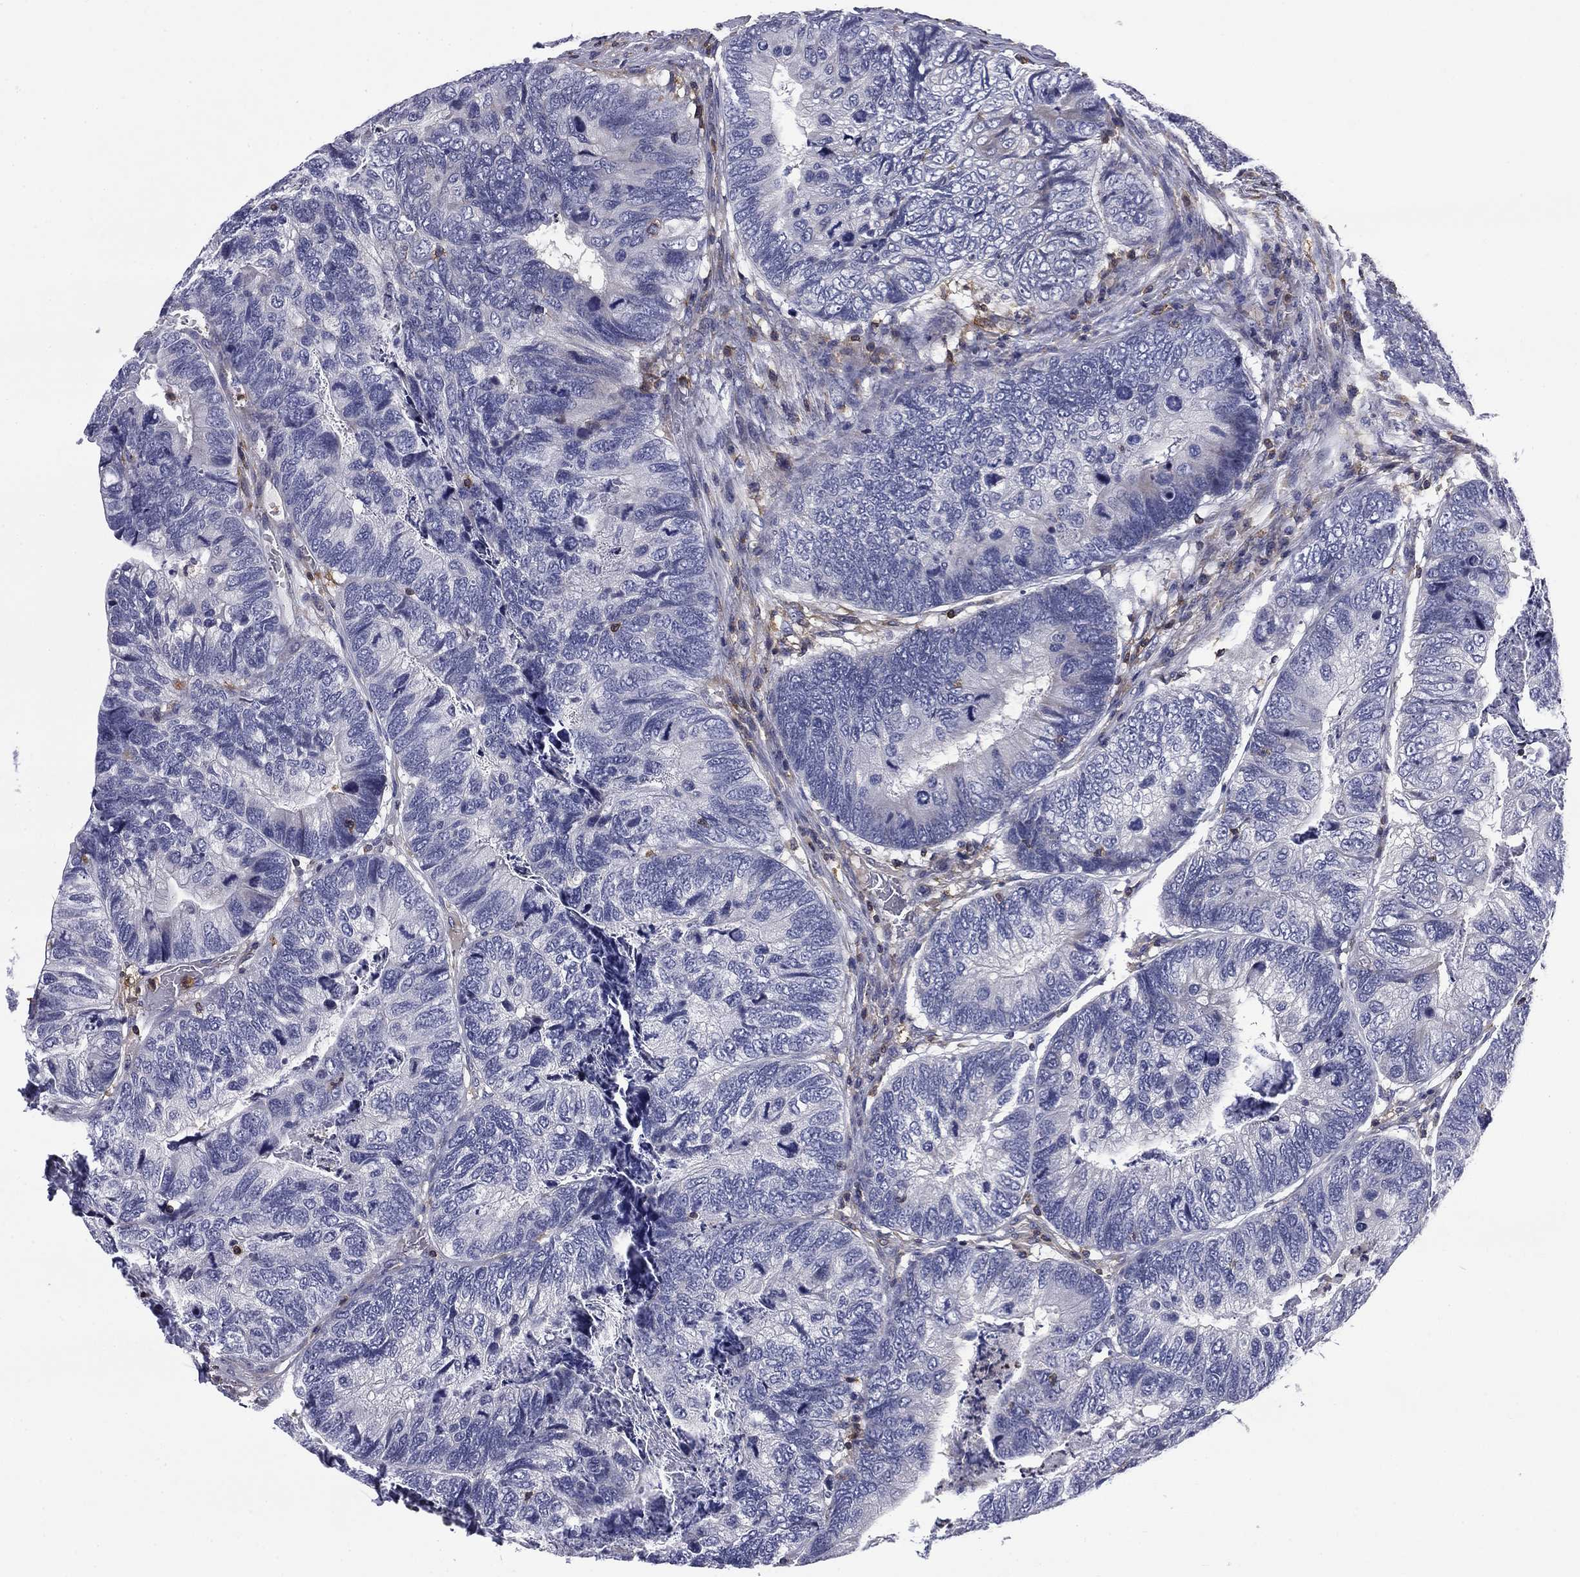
{"staining": {"intensity": "negative", "quantity": "none", "location": "none"}, "tissue": "colorectal cancer", "cell_type": "Tumor cells", "image_type": "cancer", "snomed": [{"axis": "morphology", "description": "Adenocarcinoma, NOS"}, {"axis": "topography", "description": "Colon"}], "caption": "This is an immunohistochemistry micrograph of human colorectal cancer. There is no positivity in tumor cells.", "gene": "ARHGAP45", "patient": {"sex": "female", "age": 67}}